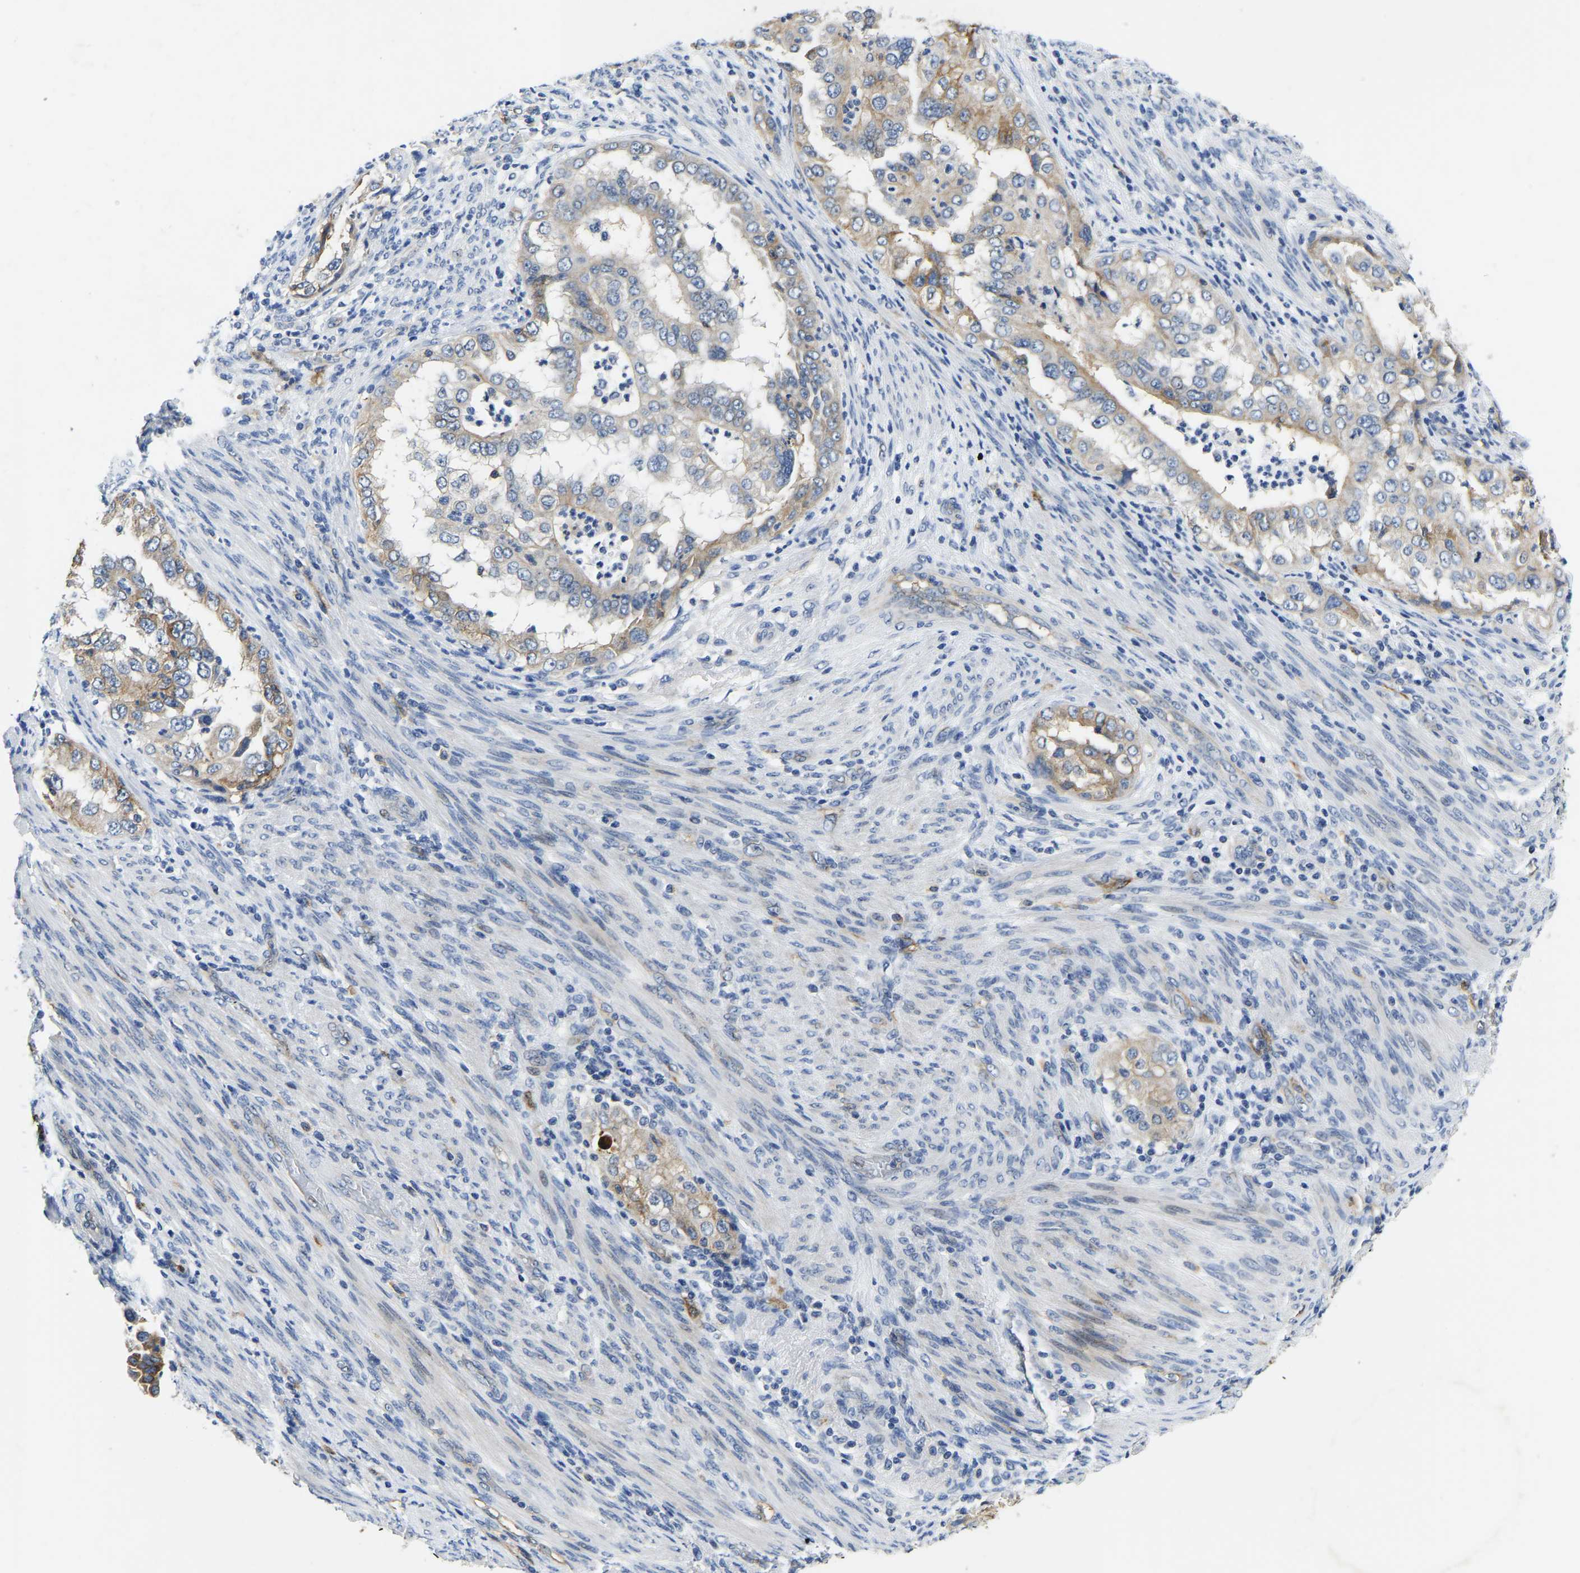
{"staining": {"intensity": "moderate", "quantity": "25%-75%", "location": "cytoplasmic/membranous"}, "tissue": "endometrial cancer", "cell_type": "Tumor cells", "image_type": "cancer", "snomed": [{"axis": "morphology", "description": "Adenocarcinoma, NOS"}, {"axis": "topography", "description": "Endometrium"}], "caption": "Human endometrial cancer (adenocarcinoma) stained for a protein (brown) shows moderate cytoplasmic/membranous positive staining in approximately 25%-75% of tumor cells.", "gene": "ITGA2", "patient": {"sex": "female", "age": 85}}